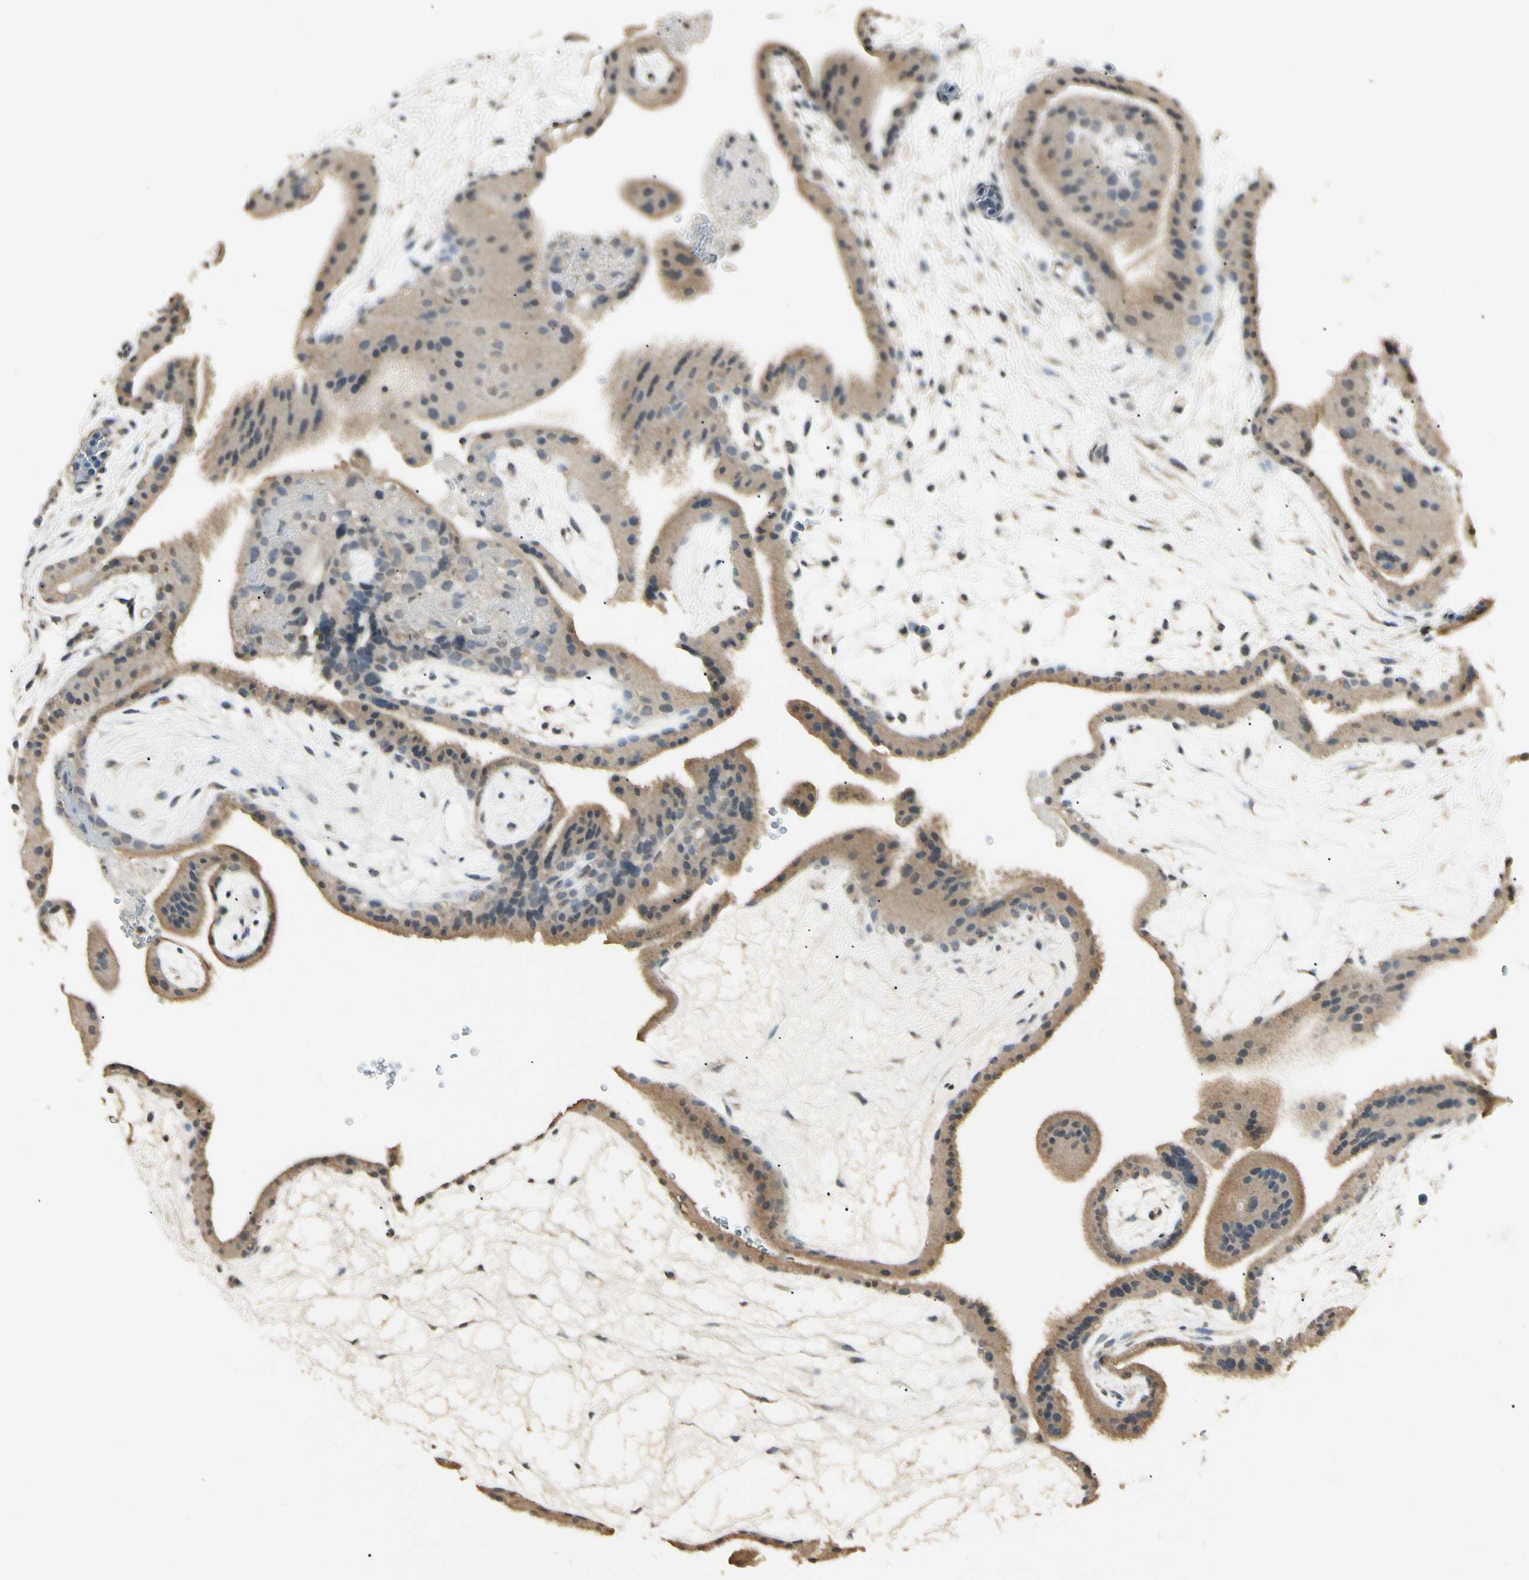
{"staining": {"intensity": "weak", "quantity": ">75%", "location": "cytoplasmic/membranous"}, "tissue": "placenta", "cell_type": "Trophoblastic cells", "image_type": "normal", "snomed": [{"axis": "morphology", "description": "Normal tissue, NOS"}, {"axis": "topography", "description": "Placenta"}], "caption": "A micrograph showing weak cytoplasmic/membranous expression in approximately >75% of trophoblastic cells in benign placenta, as visualized by brown immunohistochemical staining.", "gene": "SGCA", "patient": {"sex": "female", "age": 19}}